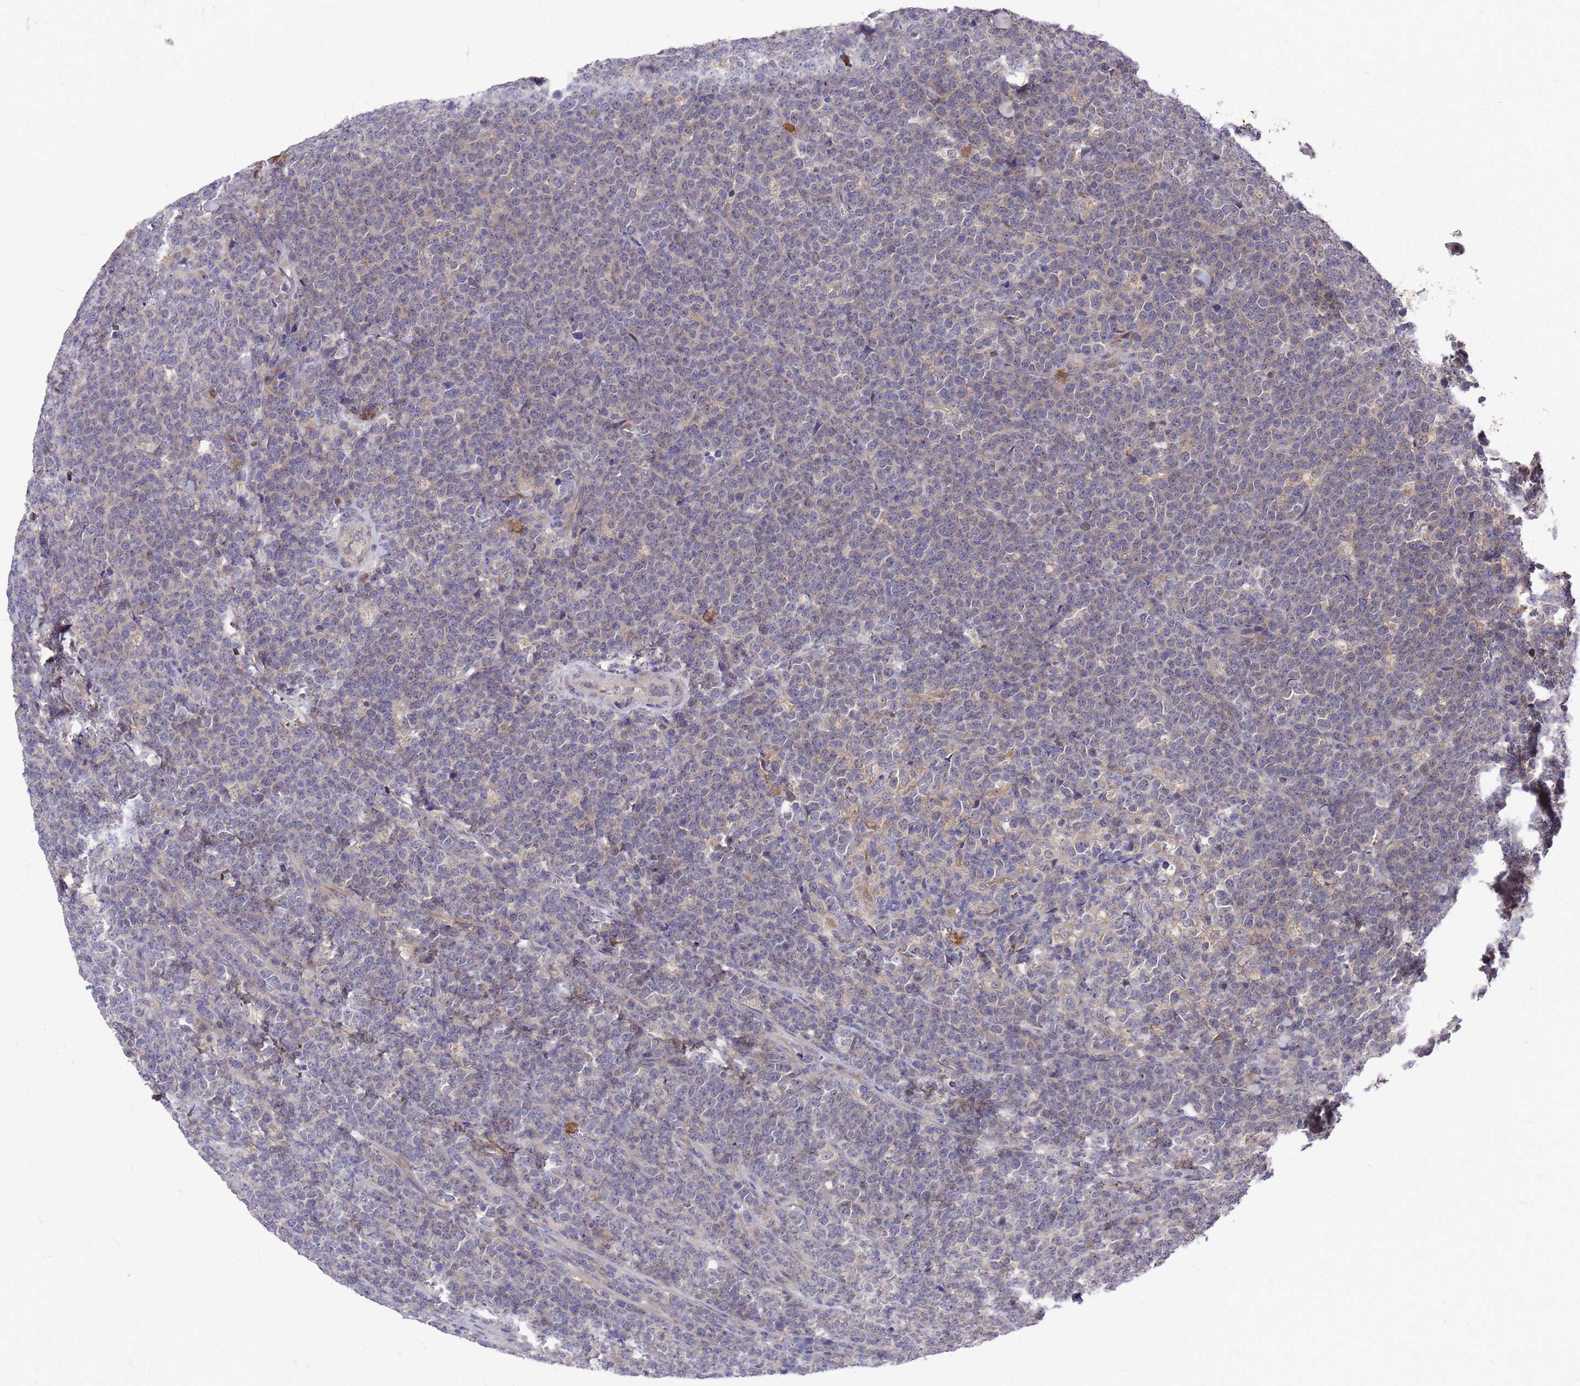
{"staining": {"intensity": "negative", "quantity": "none", "location": "none"}, "tissue": "lymphoma", "cell_type": "Tumor cells", "image_type": "cancer", "snomed": [{"axis": "morphology", "description": "Malignant lymphoma, non-Hodgkin's type, High grade"}, {"axis": "topography", "description": "Small intestine"}], "caption": "The histopathology image demonstrates no staining of tumor cells in lymphoma.", "gene": "ZNF717", "patient": {"sex": "male", "age": 8}}